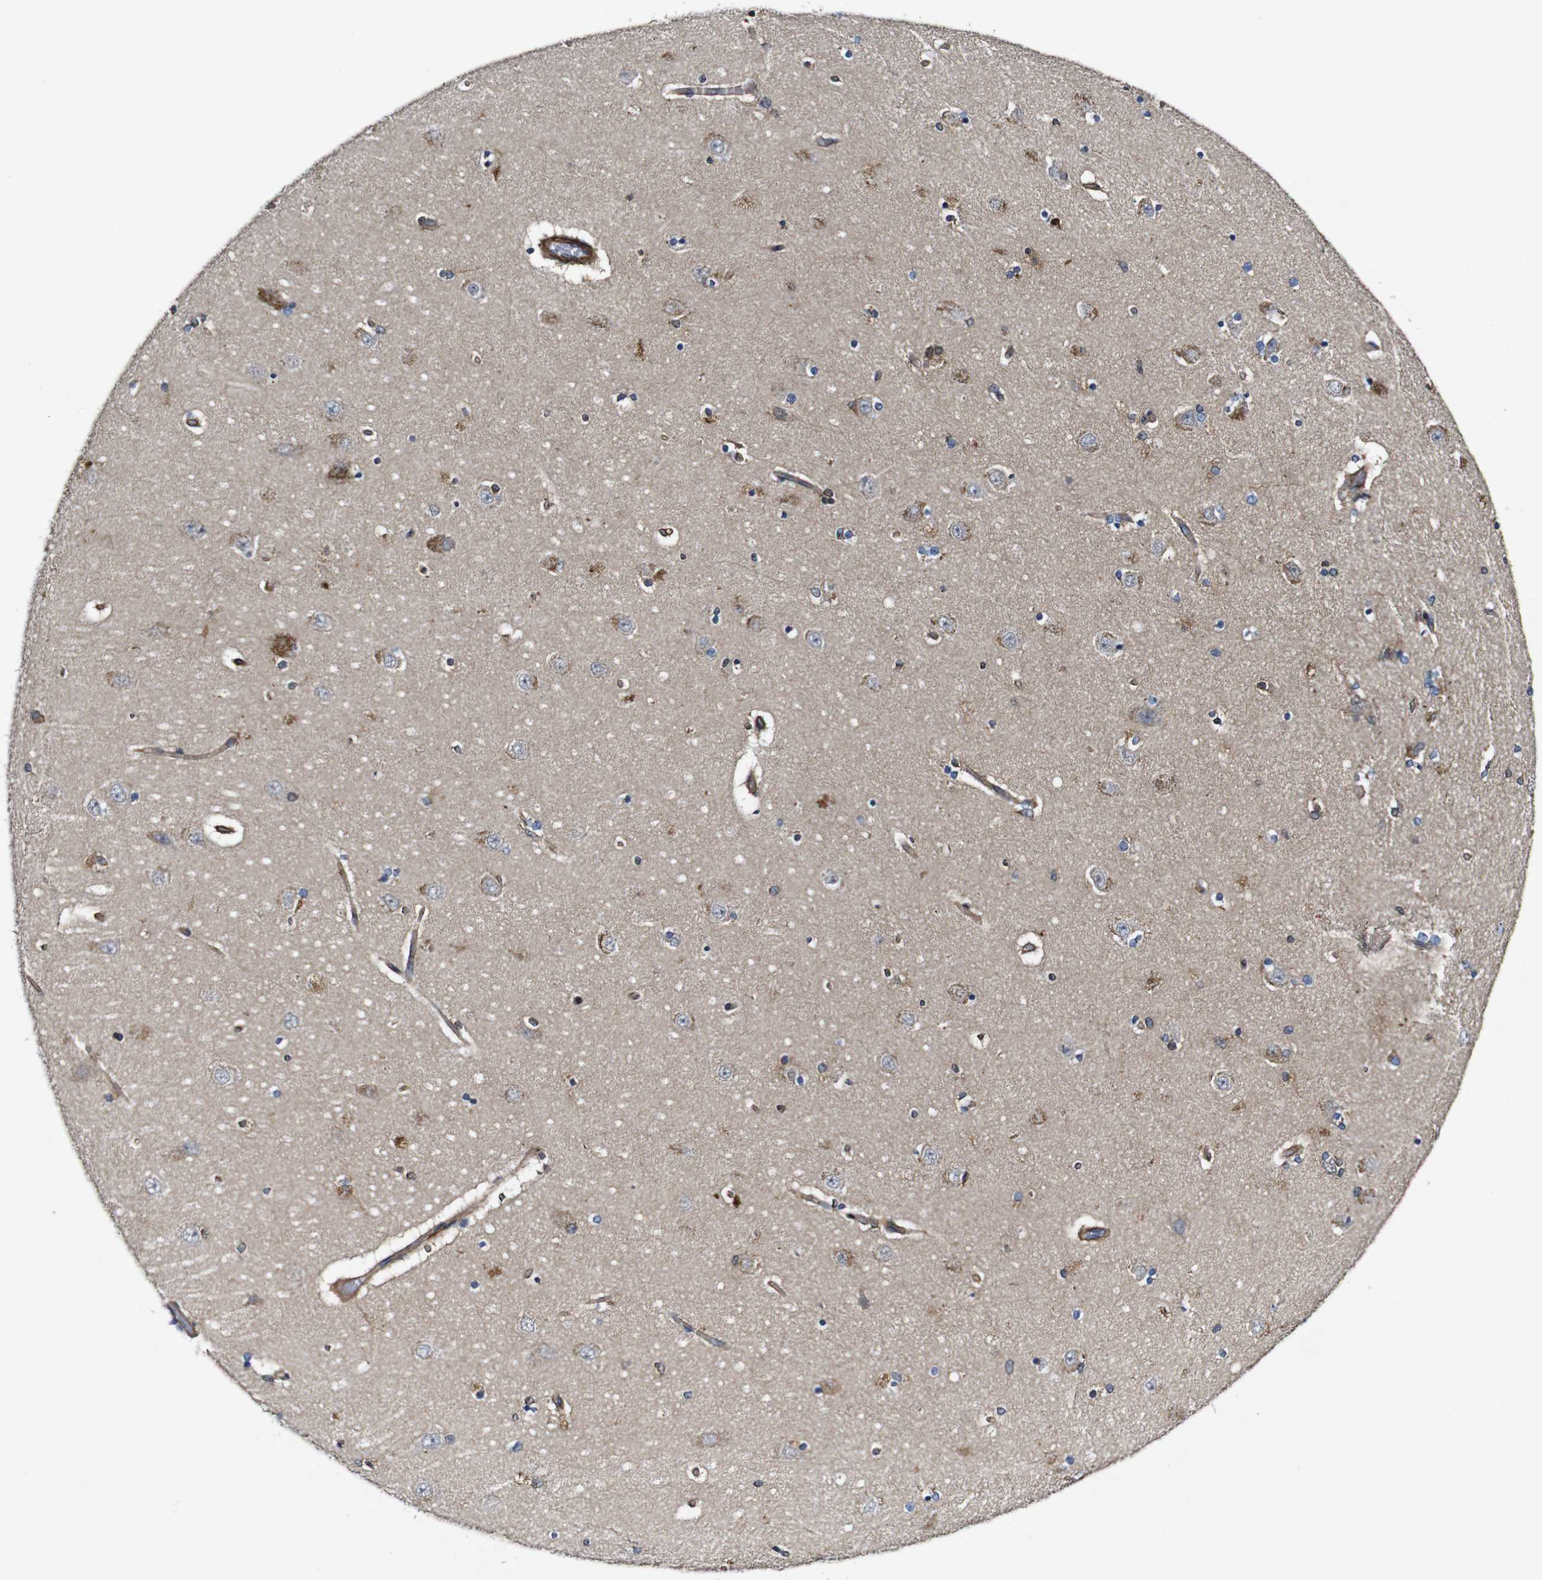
{"staining": {"intensity": "moderate", "quantity": "<25%", "location": "cytoplasmic/membranous"}, "tissue": "hippocampus", "cell_type": "Glial cells", "image_type": "normal", "snomed": [{"axis": "morphology", "description": "Normal tissue, NOS"}, {"axis": "topography", "description": "Hippocampus"}], "caption": "Immunohistochemical staining of normal hippocampus displays moderate cytoplasmic/membranous protein staining in about <25% of glial cells.", "gene": "GSDME", "patient": {"sex": "female", "age": 54}}